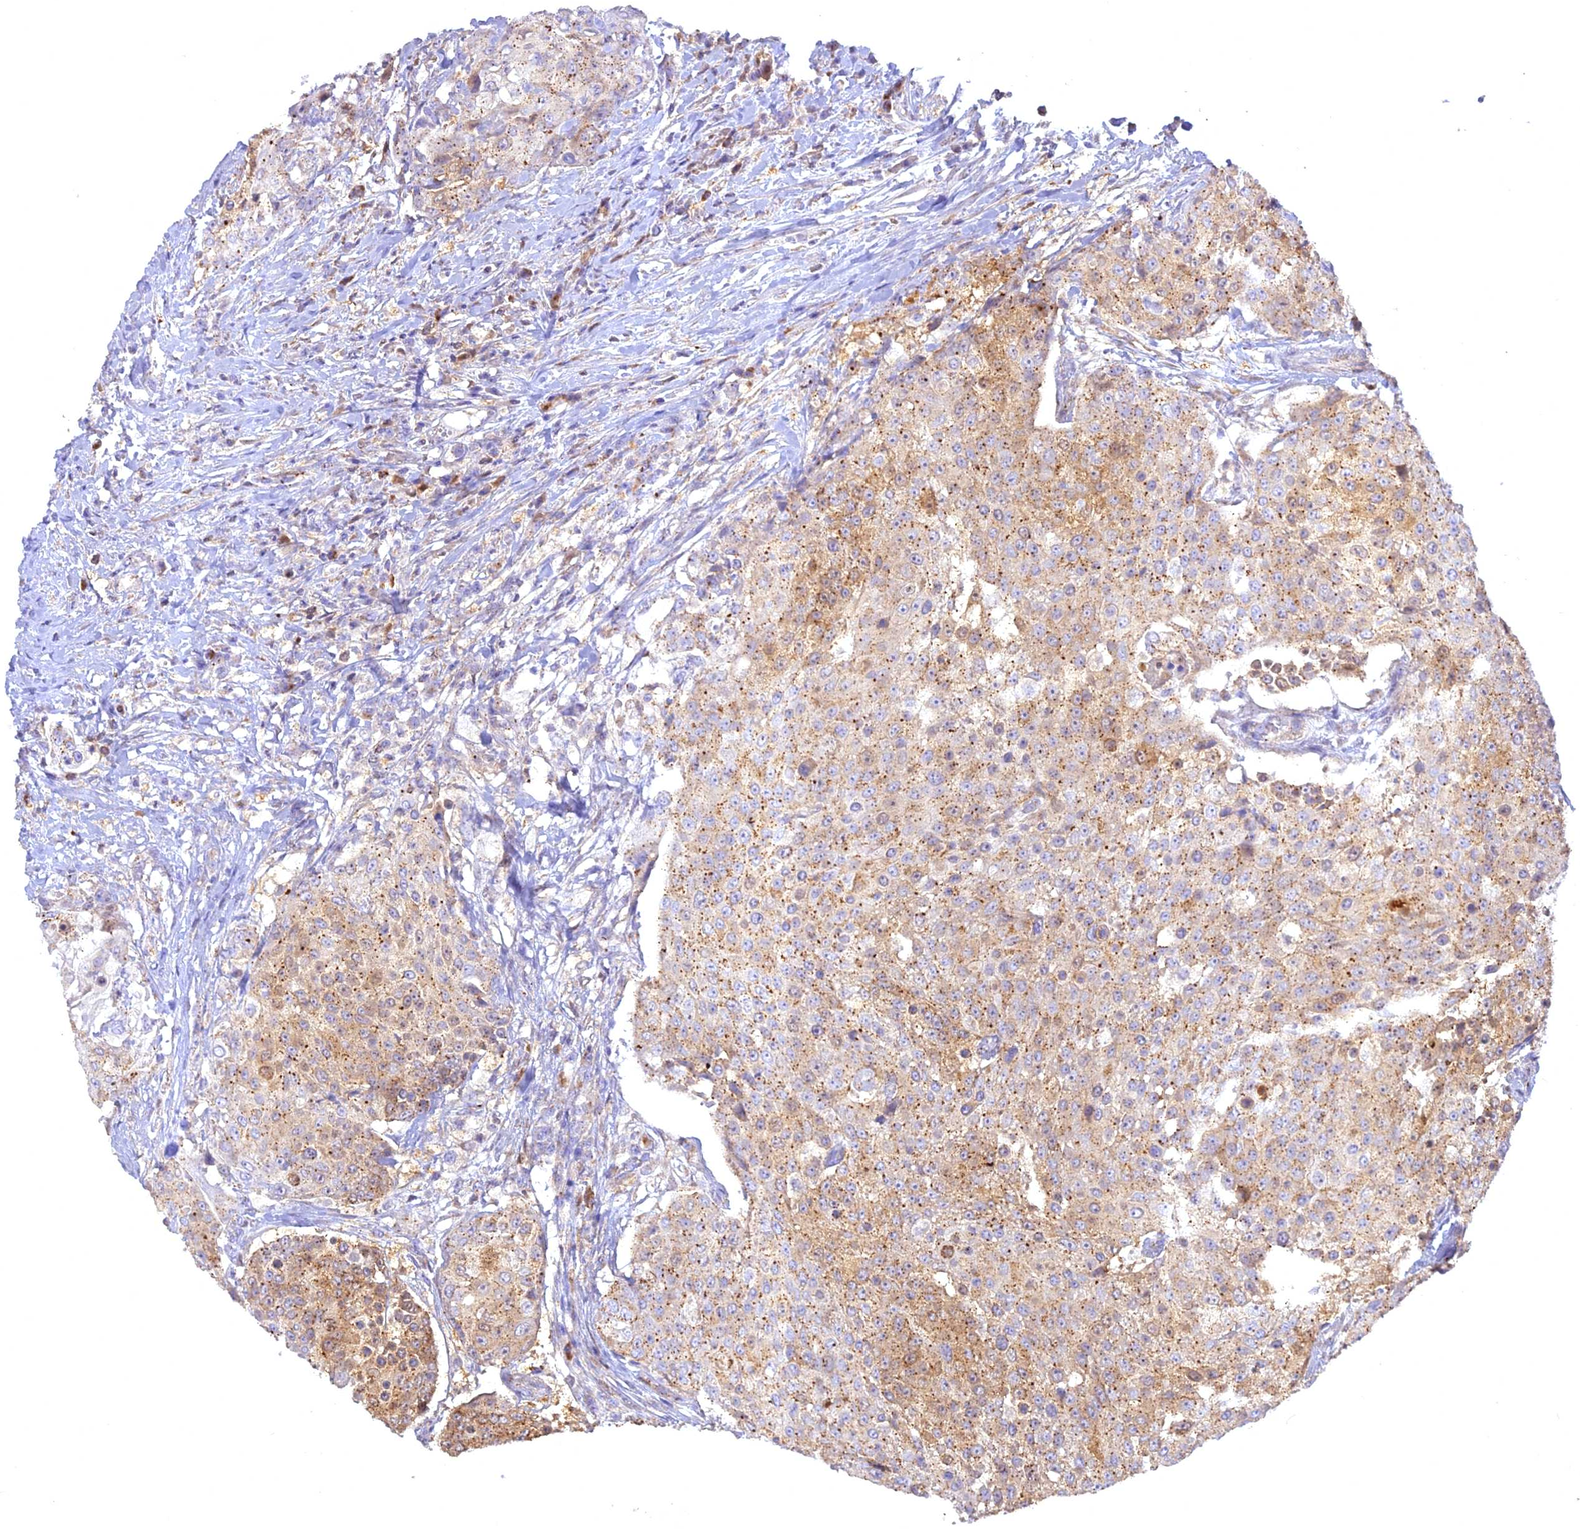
{"staining": {"intensity": "moderate", "quantity": ">75%", "location": "cytoplasmic/membranous,nuclear"}, "tissue": "urothelial cancer", "cell_type": "Tumor cells", "image_type": "cancer", "snomed": [{"axis": "morphology", "description": "Urothelial carcinoma, High grade"}, {"axis": "topography", "description": "Urinary bladder"}], "caption": "Immunohistochemical staining of human high-grade urothelial carcinoma displays medium levels of moderate cytoplasmic/membranous and nuclear positivity in approximately >75% of tumor cells.", "gene": "CENPV", "patient": {"sex": "female", "age": 63}}